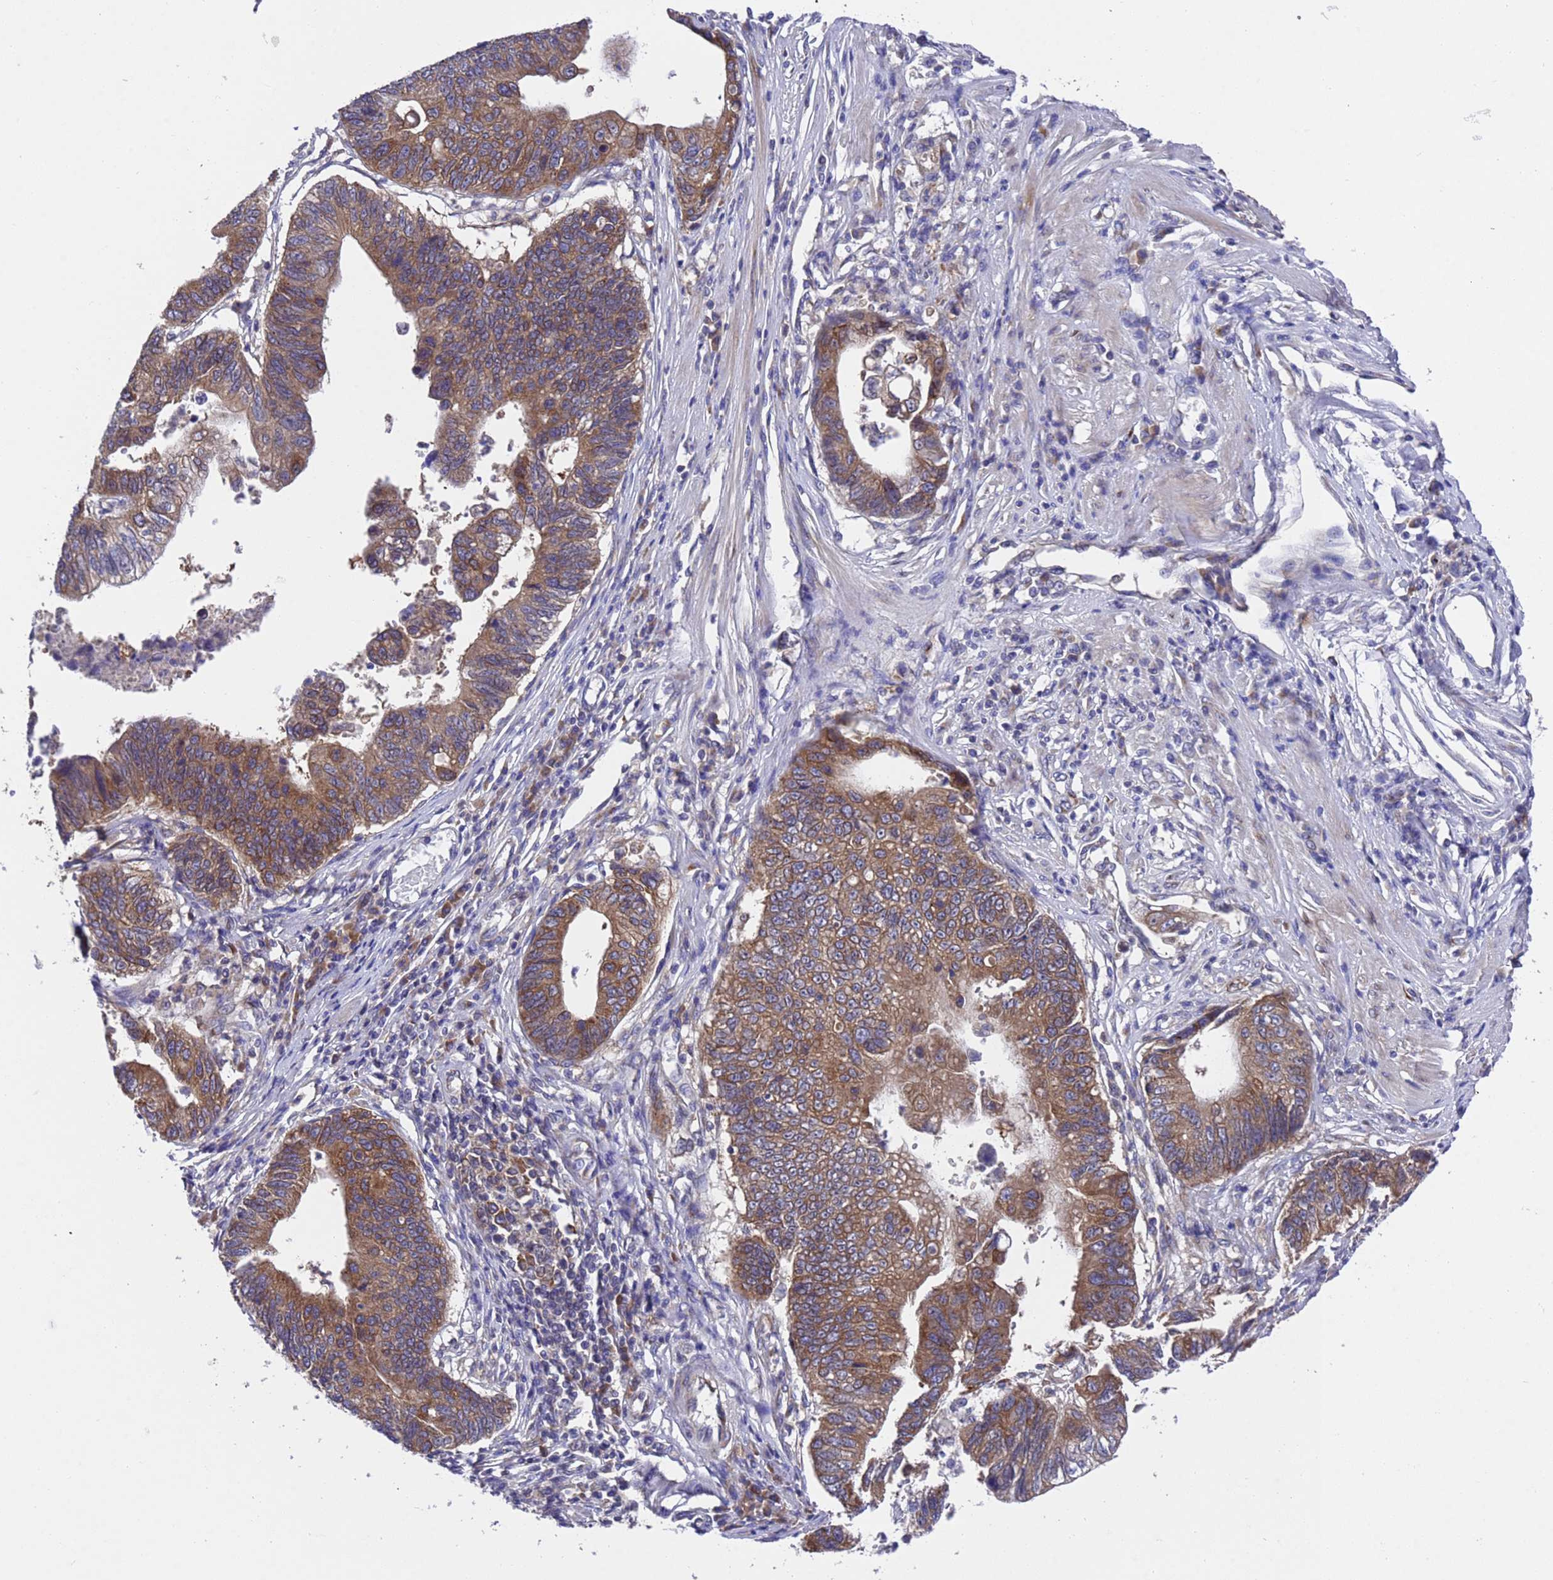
{"staining": {"intensity": "moderate", "quantity": ">75%", "location": "cytoplasmic/membranous"}, "tissue": "stomach cancer", "cell_type": "Tumor cells", "image_type": "cancer", "snomed": [{"axis": "morphology", "description": "Adenocarcinoma, NOS"}, {"axis": "topography", "description": "Stomach"}], "caption": "A brown stain labels moderate cytoplasmic/membranous expression of a protein in adenocarcinoma (stomach) tumor cells.", "gene": "DCAF12L2", "patient": {"sex": "male", "age": 59}}